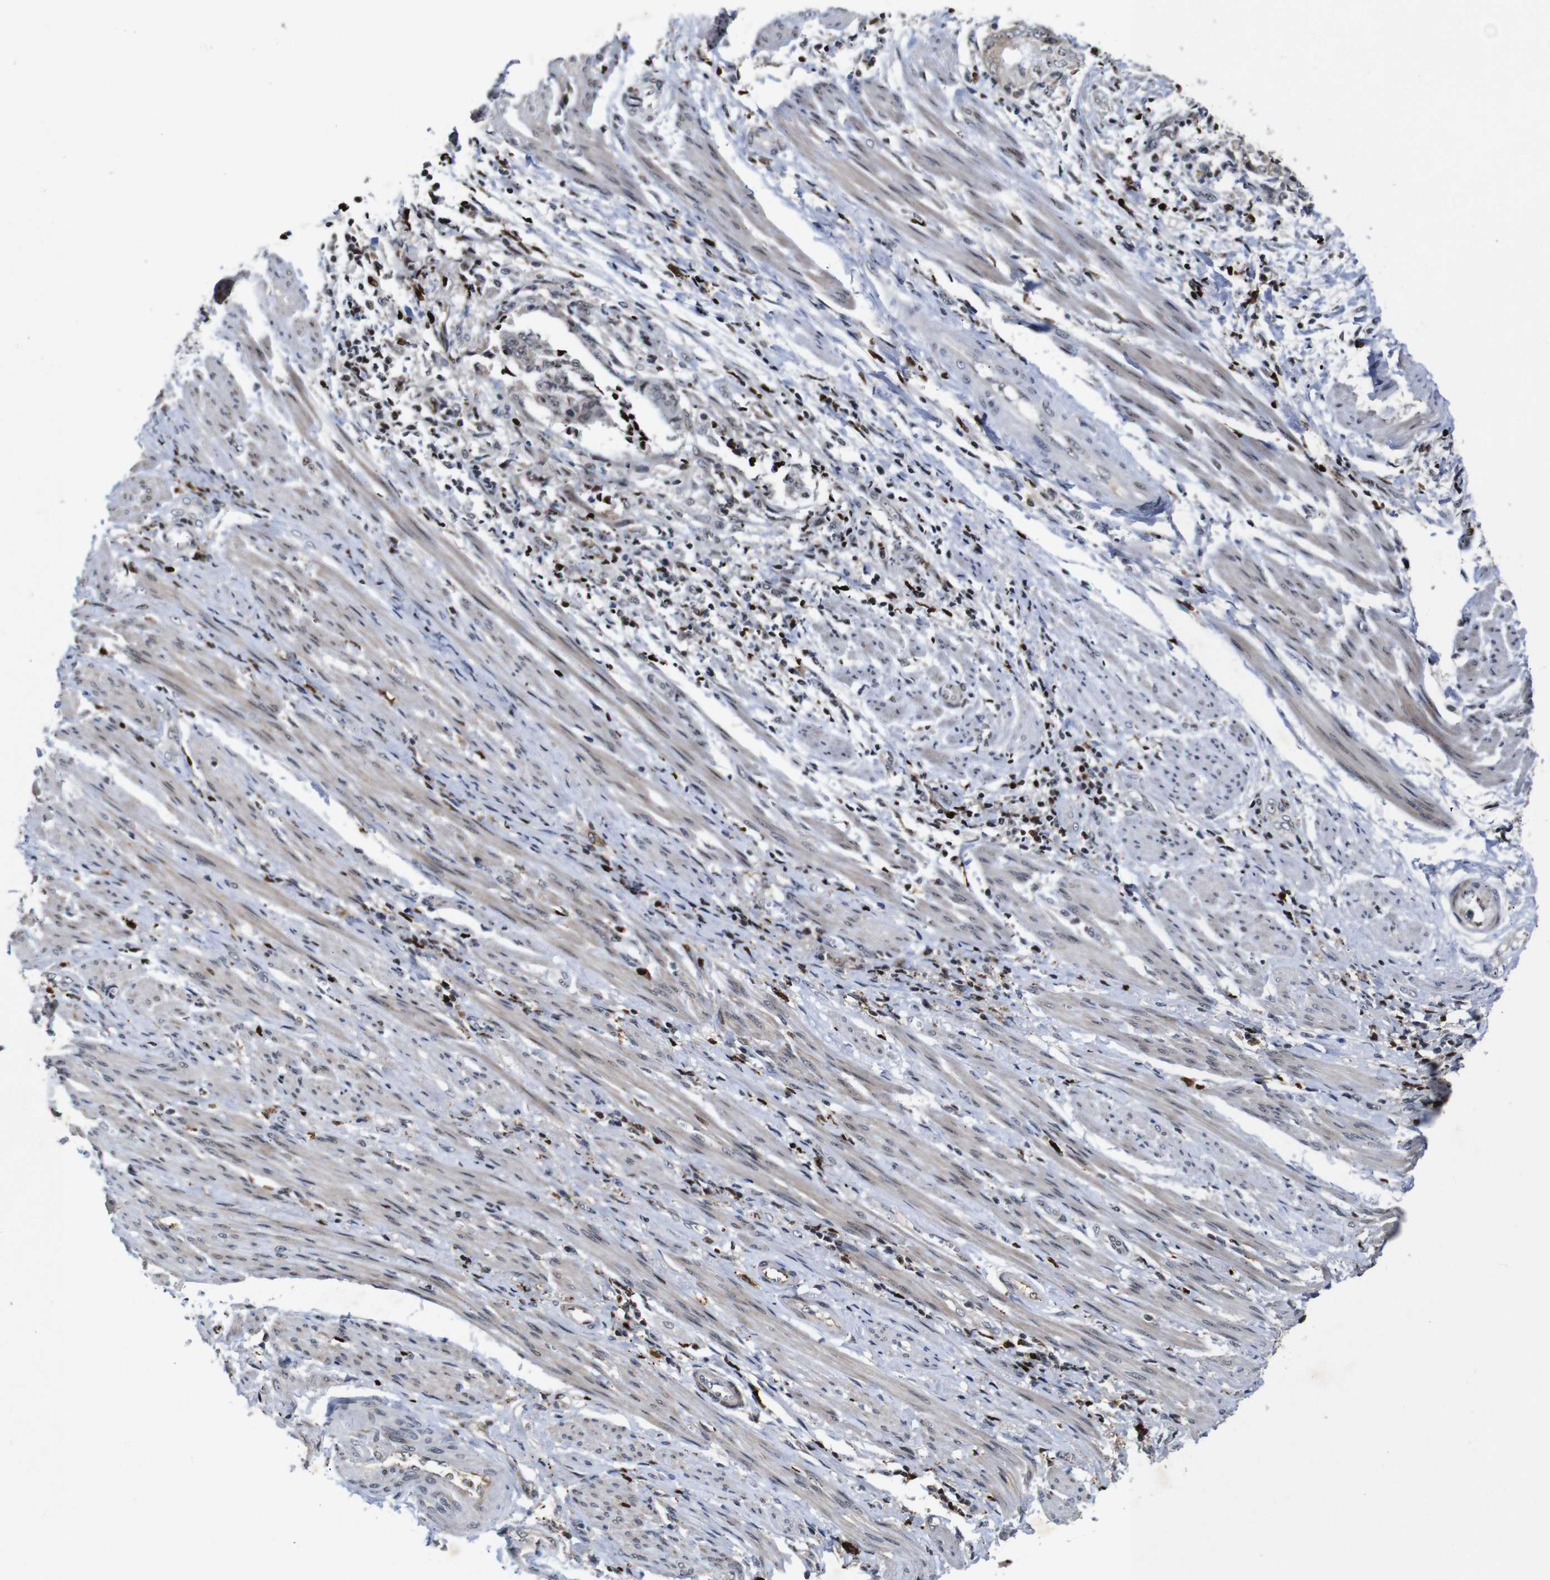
{"staining": {"intensity": "weak", "quantity": ">75%", "location": "cytoplasmic/membranous,nuclear"}, "tissue": "endometrial cancer", "cell_type": "Tumor cells", "image_type": "cancer", "snomed": [{"axis": "morphology", "description": "Necrosis, NOS"}, {"axis": "morphology", "description": "Adenocarcinoma, NOS"}, {"axis": "topography", "description": "Endometrium"}], "caption": "Immunohistochemistry (IHC) of endometrial cancer exhibits low levels of weak cytoplasmic/membranous and nuclear expression in approximately >75% of tumor cells.", "gene": "MYC", "patient": {"sex": "female", "age": 79}}